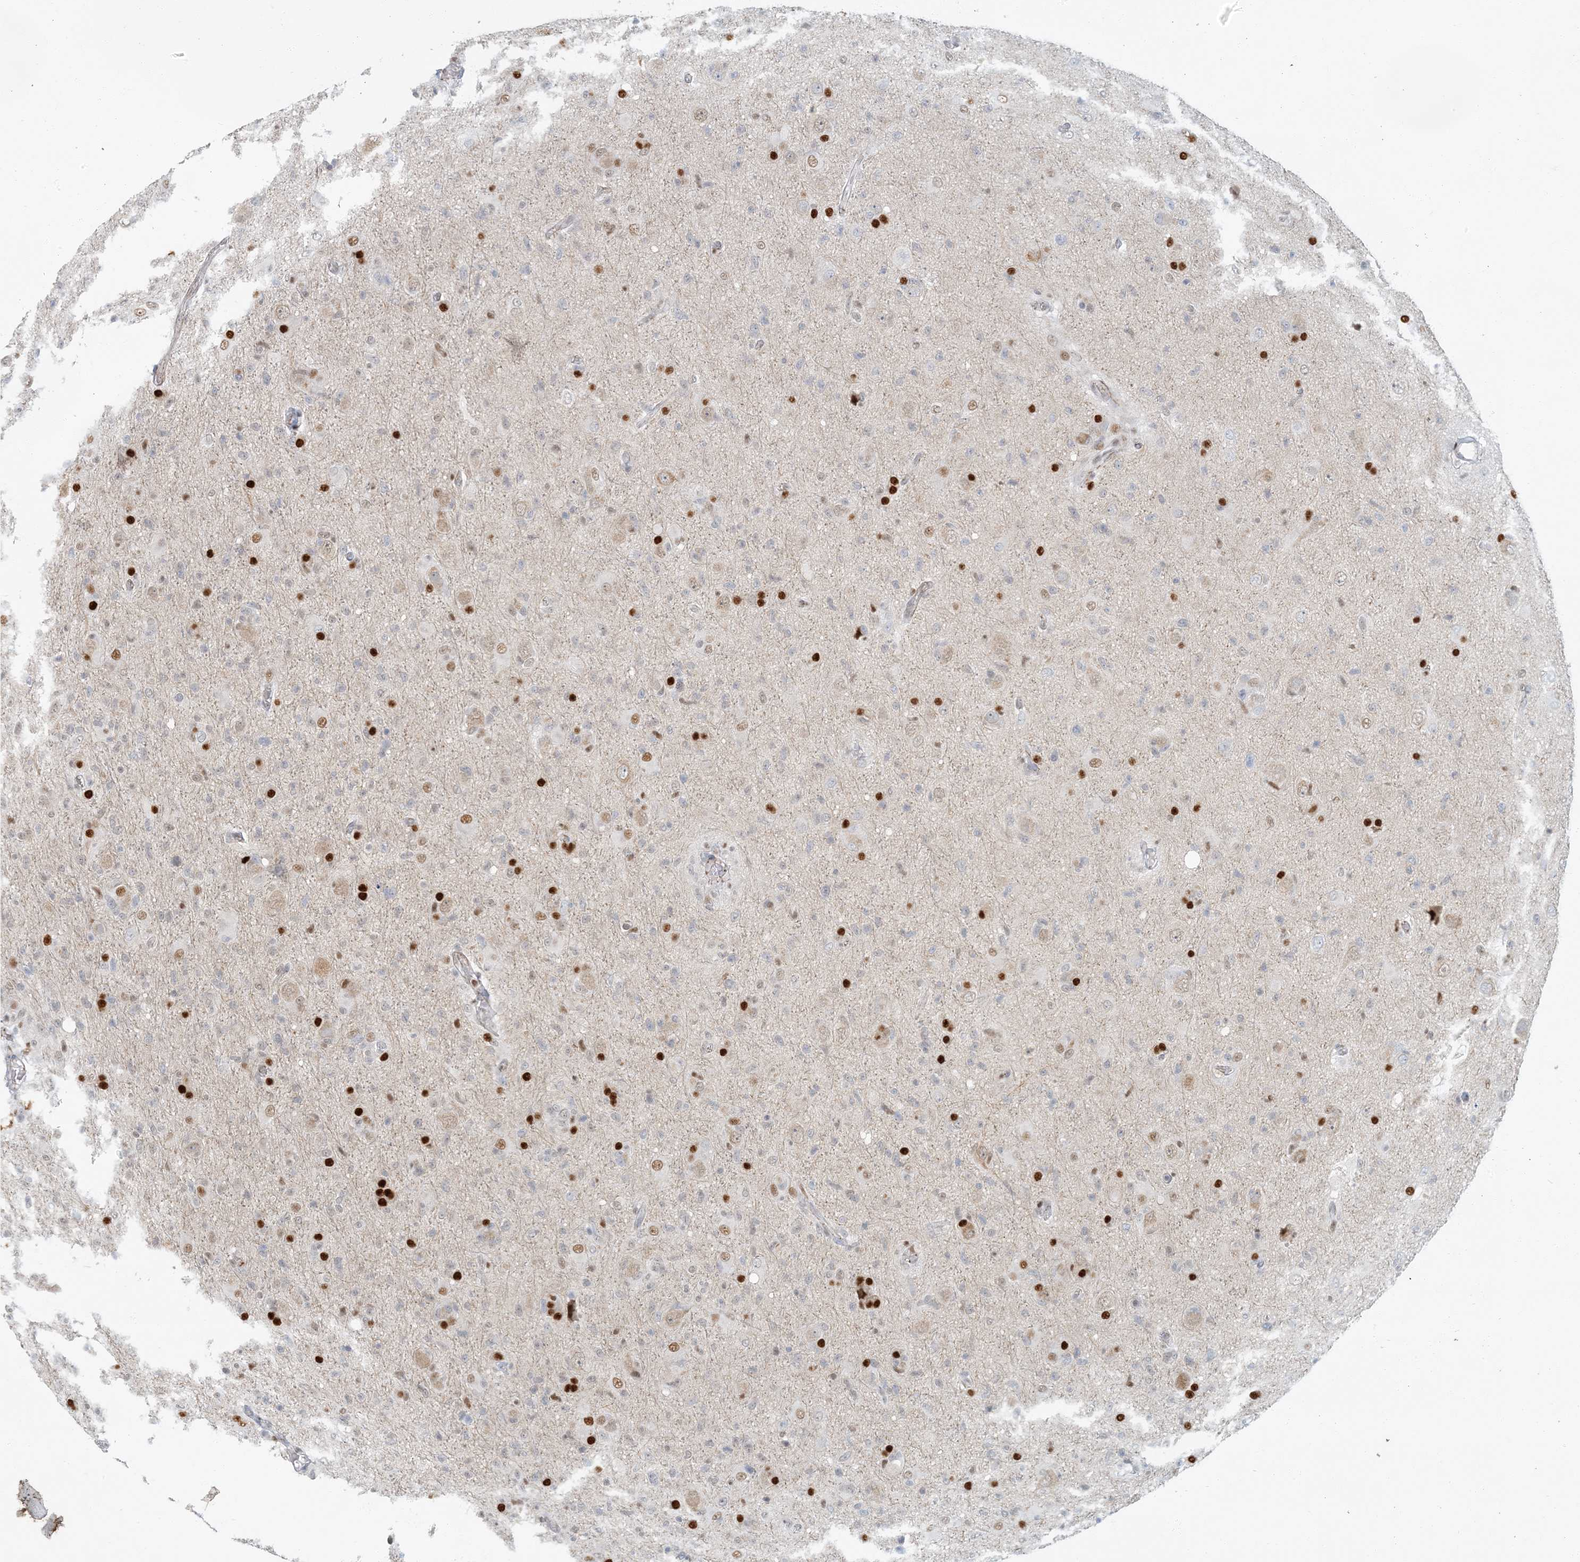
{"staining": {"intensity": "strong", "quantity": "<25%", "location": "nuclear"}, "tissue": "glioma", "cell_type": "Tumor cells", "image_type": "cancer", "snomed": [{"axis": "morphology", "description": "Glioma, malignant, High grade"}, {"axis": "topography", "description": "Brain"}], "caption": "This micrograph shows immunohistochemistry staining of human malignant glioma (high-grade), with medium strong nuclear expression in approximately <25% of tumor cells.", "gene": "AK9", "patient": {"sex": "female", "age": 57}}